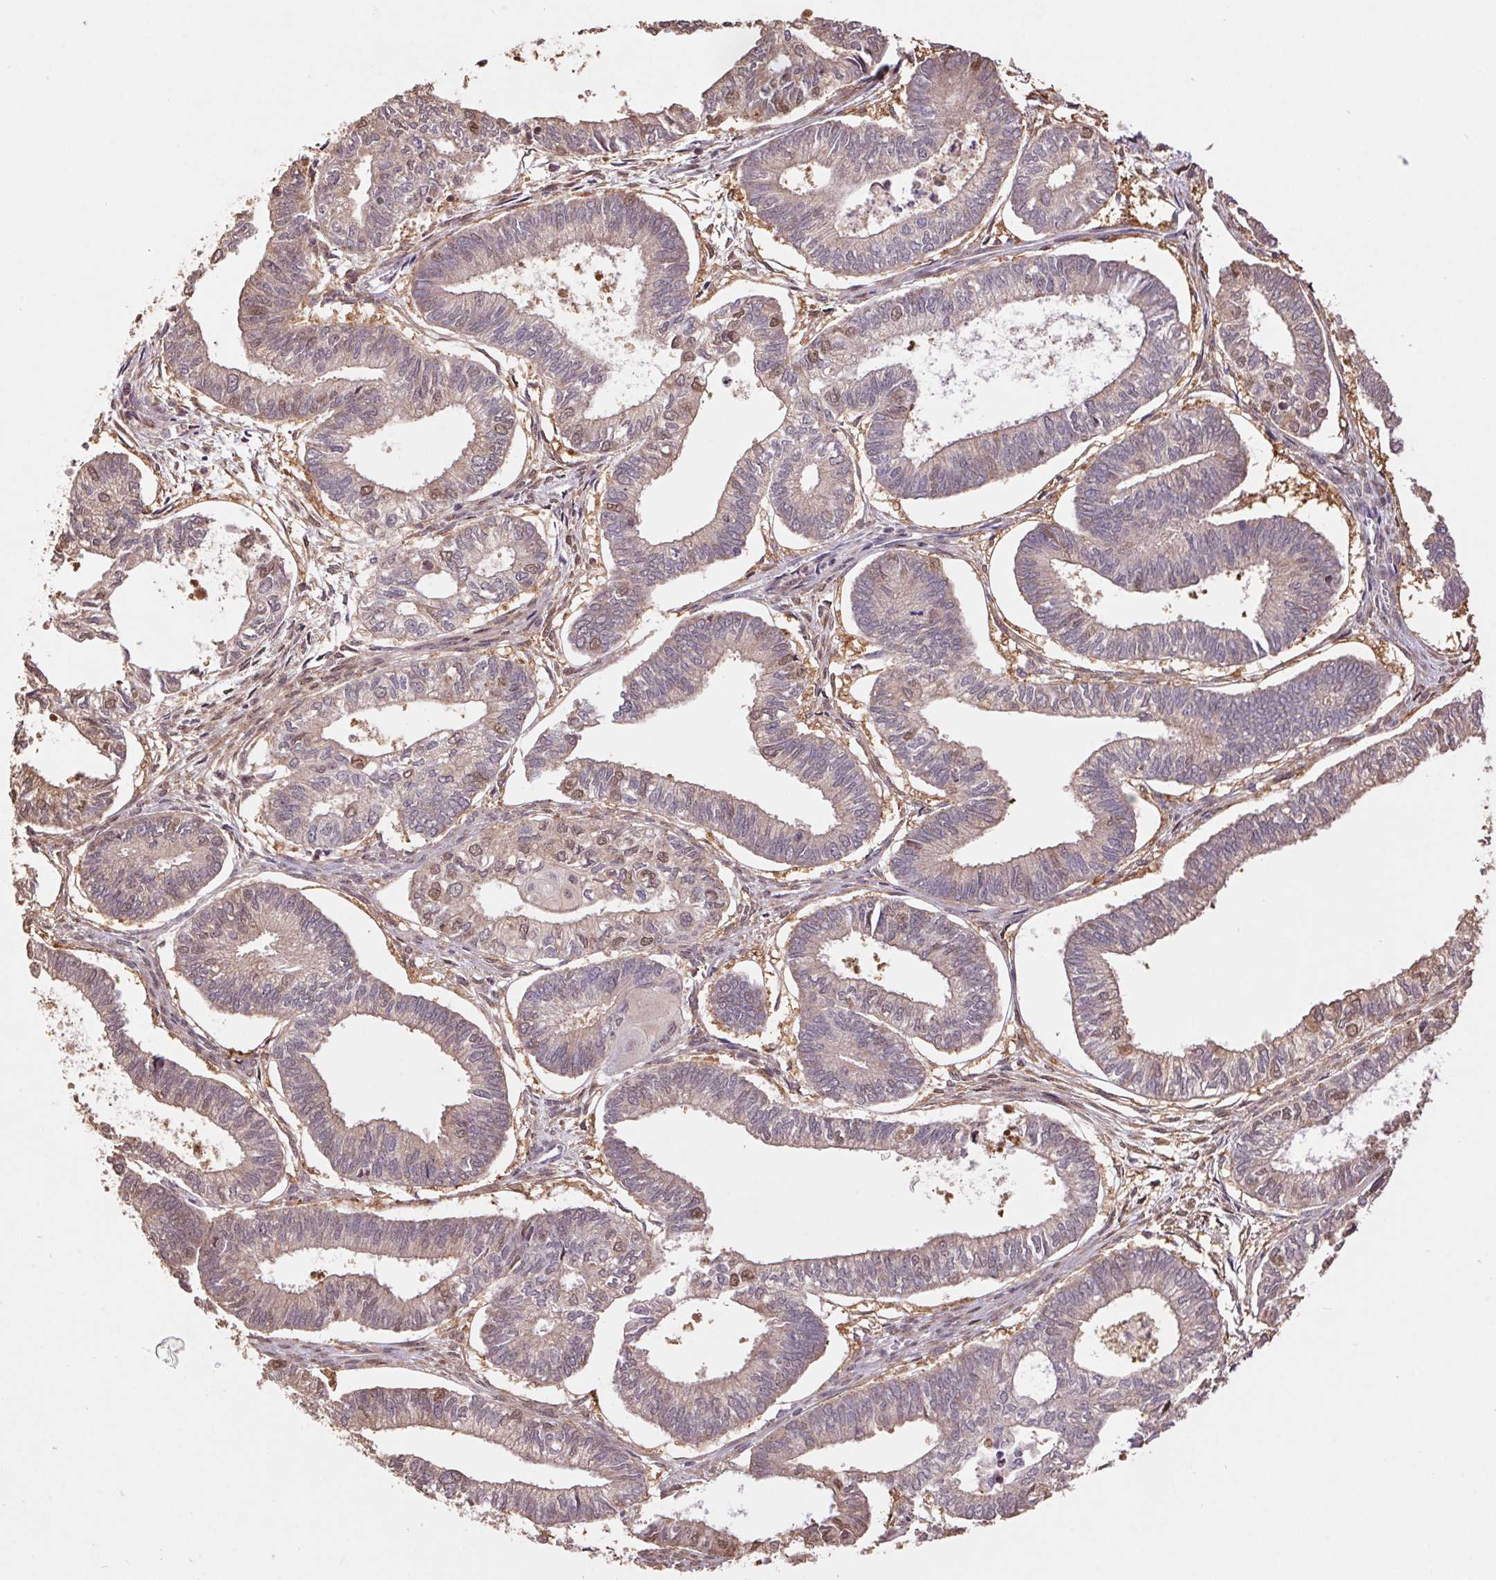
{"staining": {"intensity": "weak", "quantity": "<25%", "location": "nuclear"}, "tissue": "ovarian cancer", "cell_type": "Tumor cells", "image_type": "cancer", "snomed": [{"axis": "morphology", "description": "Carcinoma, endometroid"}, {"axis": "topography", "description": "Ovary"}], "caption": "Endometroid carcinoma (ovarian) was stained to show a protein in brown. There is no significant positivity in tumor cells. (DAB (3,3'-diaminobenzidine) immunohistochemistry visualized using brightfield microscopy, high magnification).", "gene": "CUTA", "patient": {"sex": "female", "age": 64}}